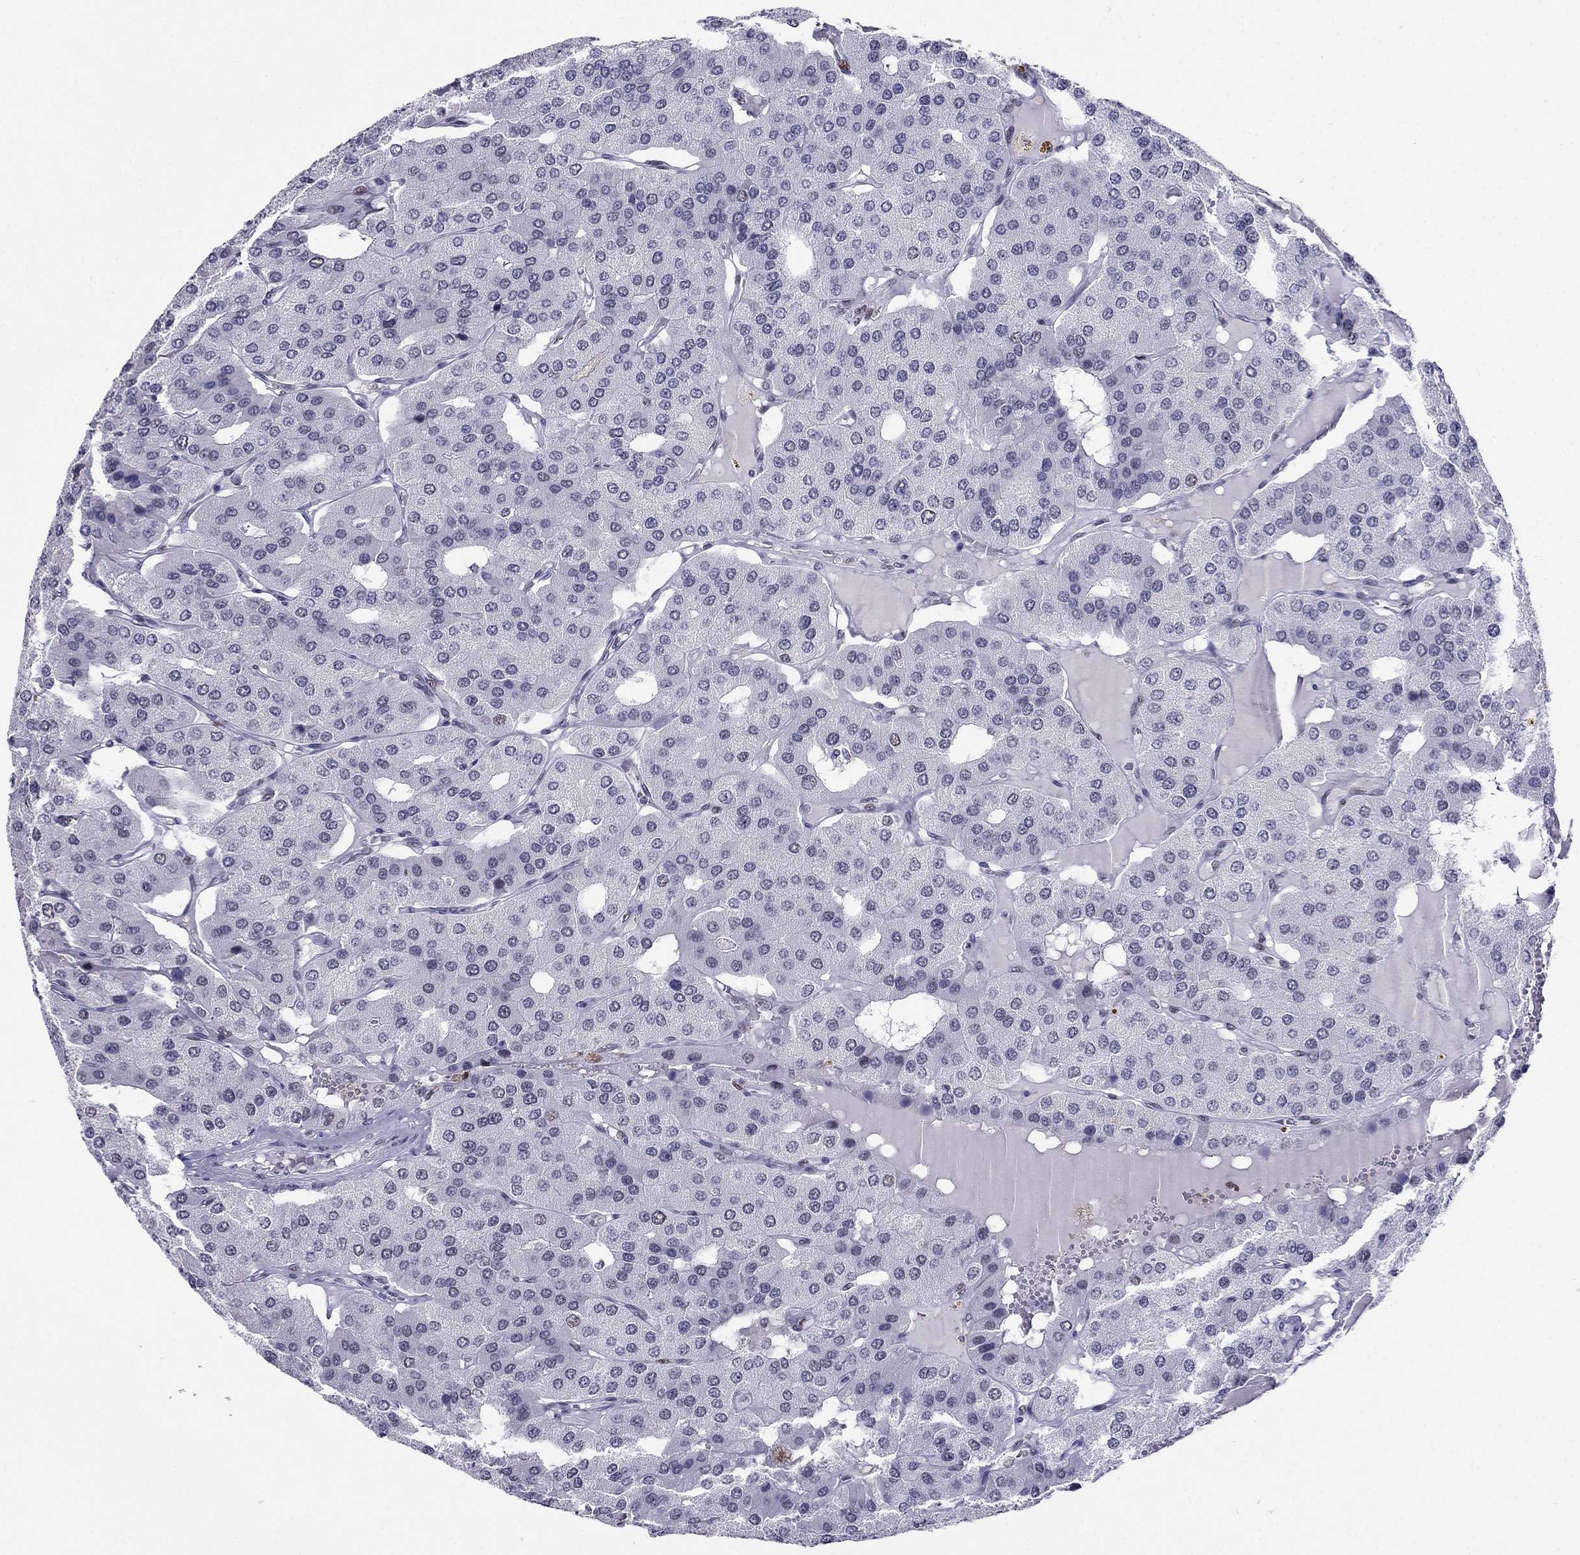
{"staining": {"intensity": "negative", "quantity": "none", "location": "none"}, "tissue": "parathyroid gland", "cell_type": "Glandular cells", "image_type": "normal", "snomed": [{"axis": "morphology", "description": "Normal tissue, NOS"}, {"axis": "morphology", "description": "Adenoma, NOS"}, {"axis": "topography", "description": "Parathyroid gland"}], "caption": "Glandular cells show no significant positivity in normal parathyroid gland. (DAB immunohistochemistry (IHC), high magnification).", "gene": "PPM1G", "patient": {"sex": "female", "age": 86}}